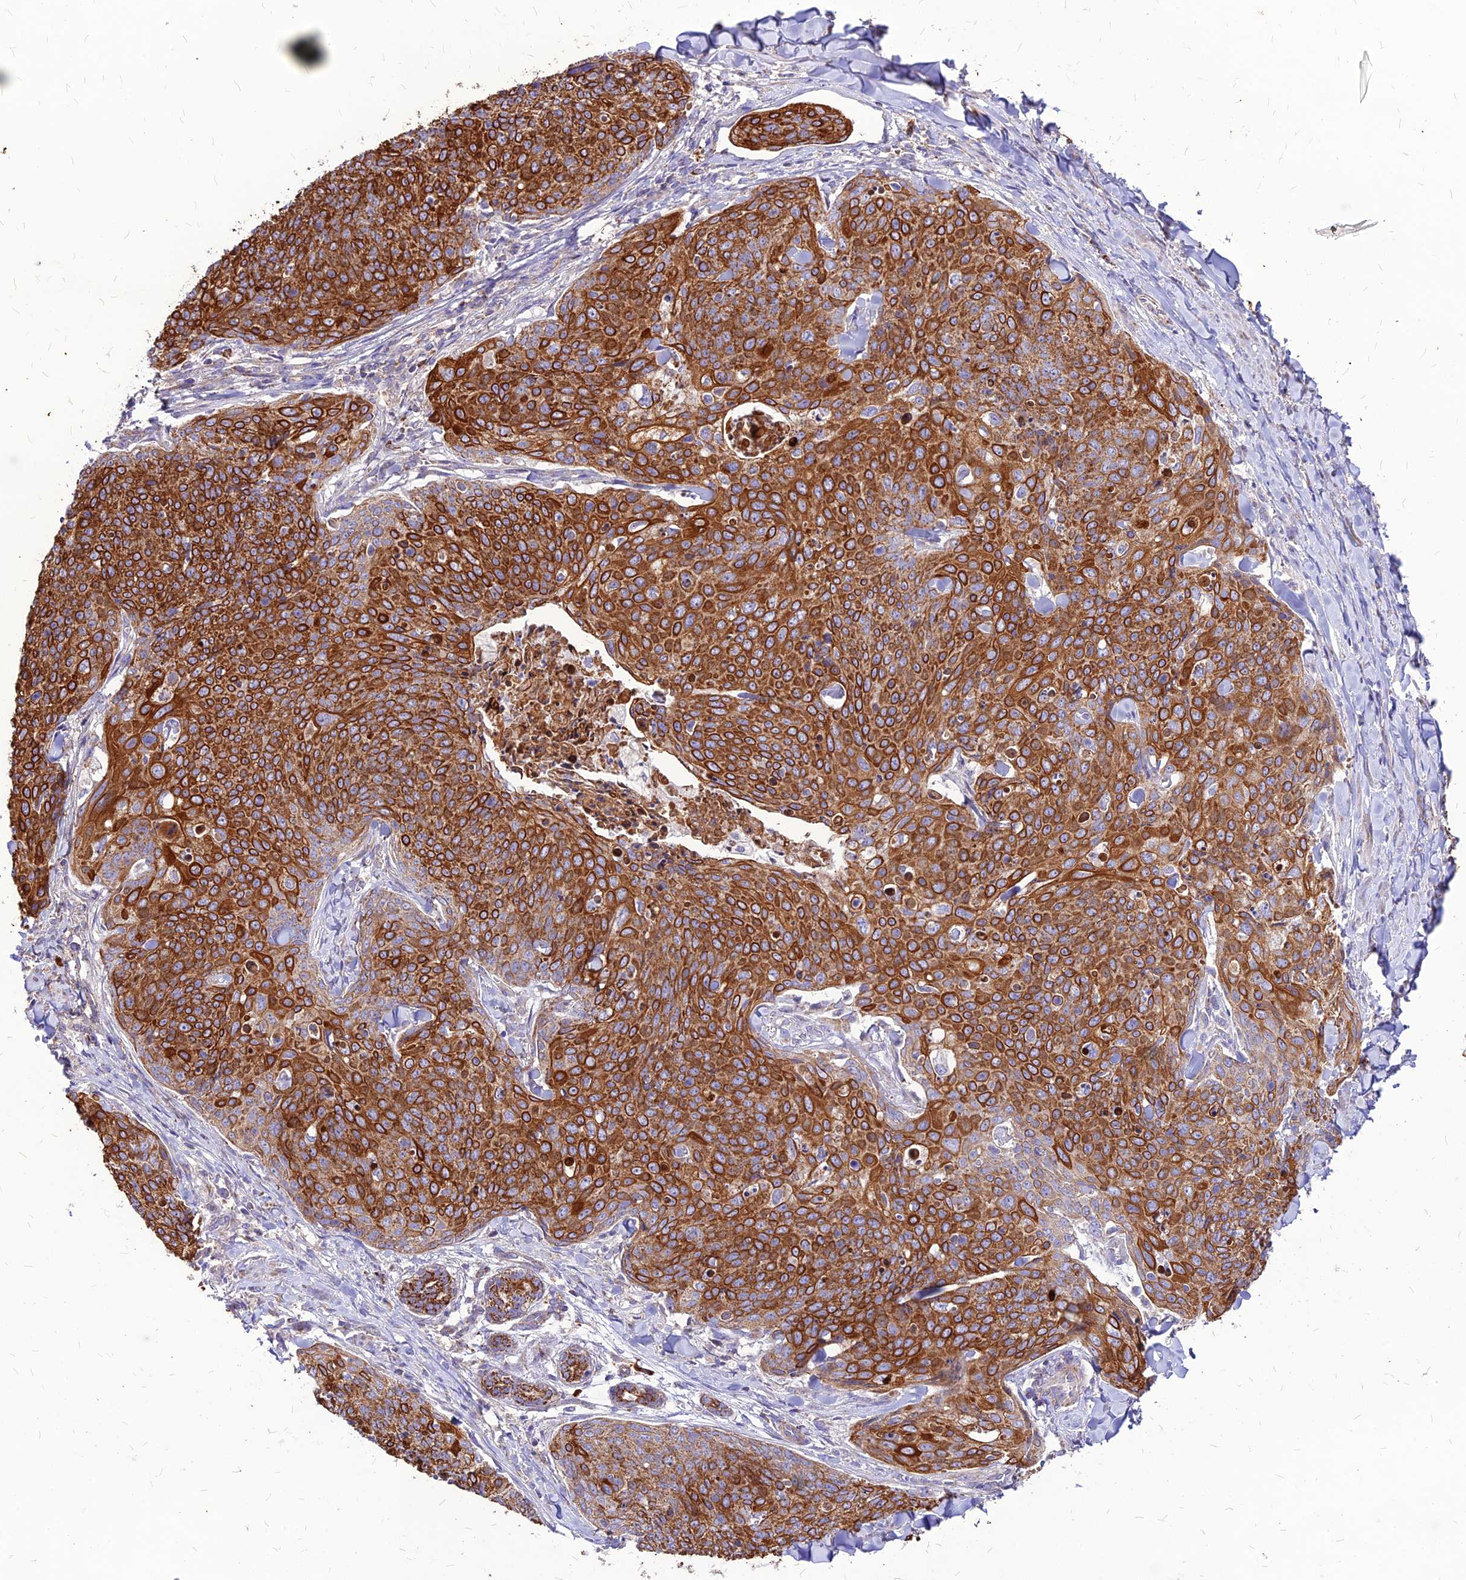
{"staining": {"intensity": "strong", "quantity": ">75%", "location": "cytoplasmic/membranous"}, "tissue": "skin cancer", "cell_type": "Tumor cells", "image_type": "cancer", "snomed": [{"axis": "morphology", "description": "Squamous cell carcinoma, NOS"}, {"axis": "topography", "description": "Skin"}, {"axis": "topography", "description": "Vulva"}], "caption": "Human squamous cell carcinoma (skin) stained with a protein marker exhibits strong staining in tumor cells.", "gene": "ECI1", "patient": {"sex": "female", "age": 85}}